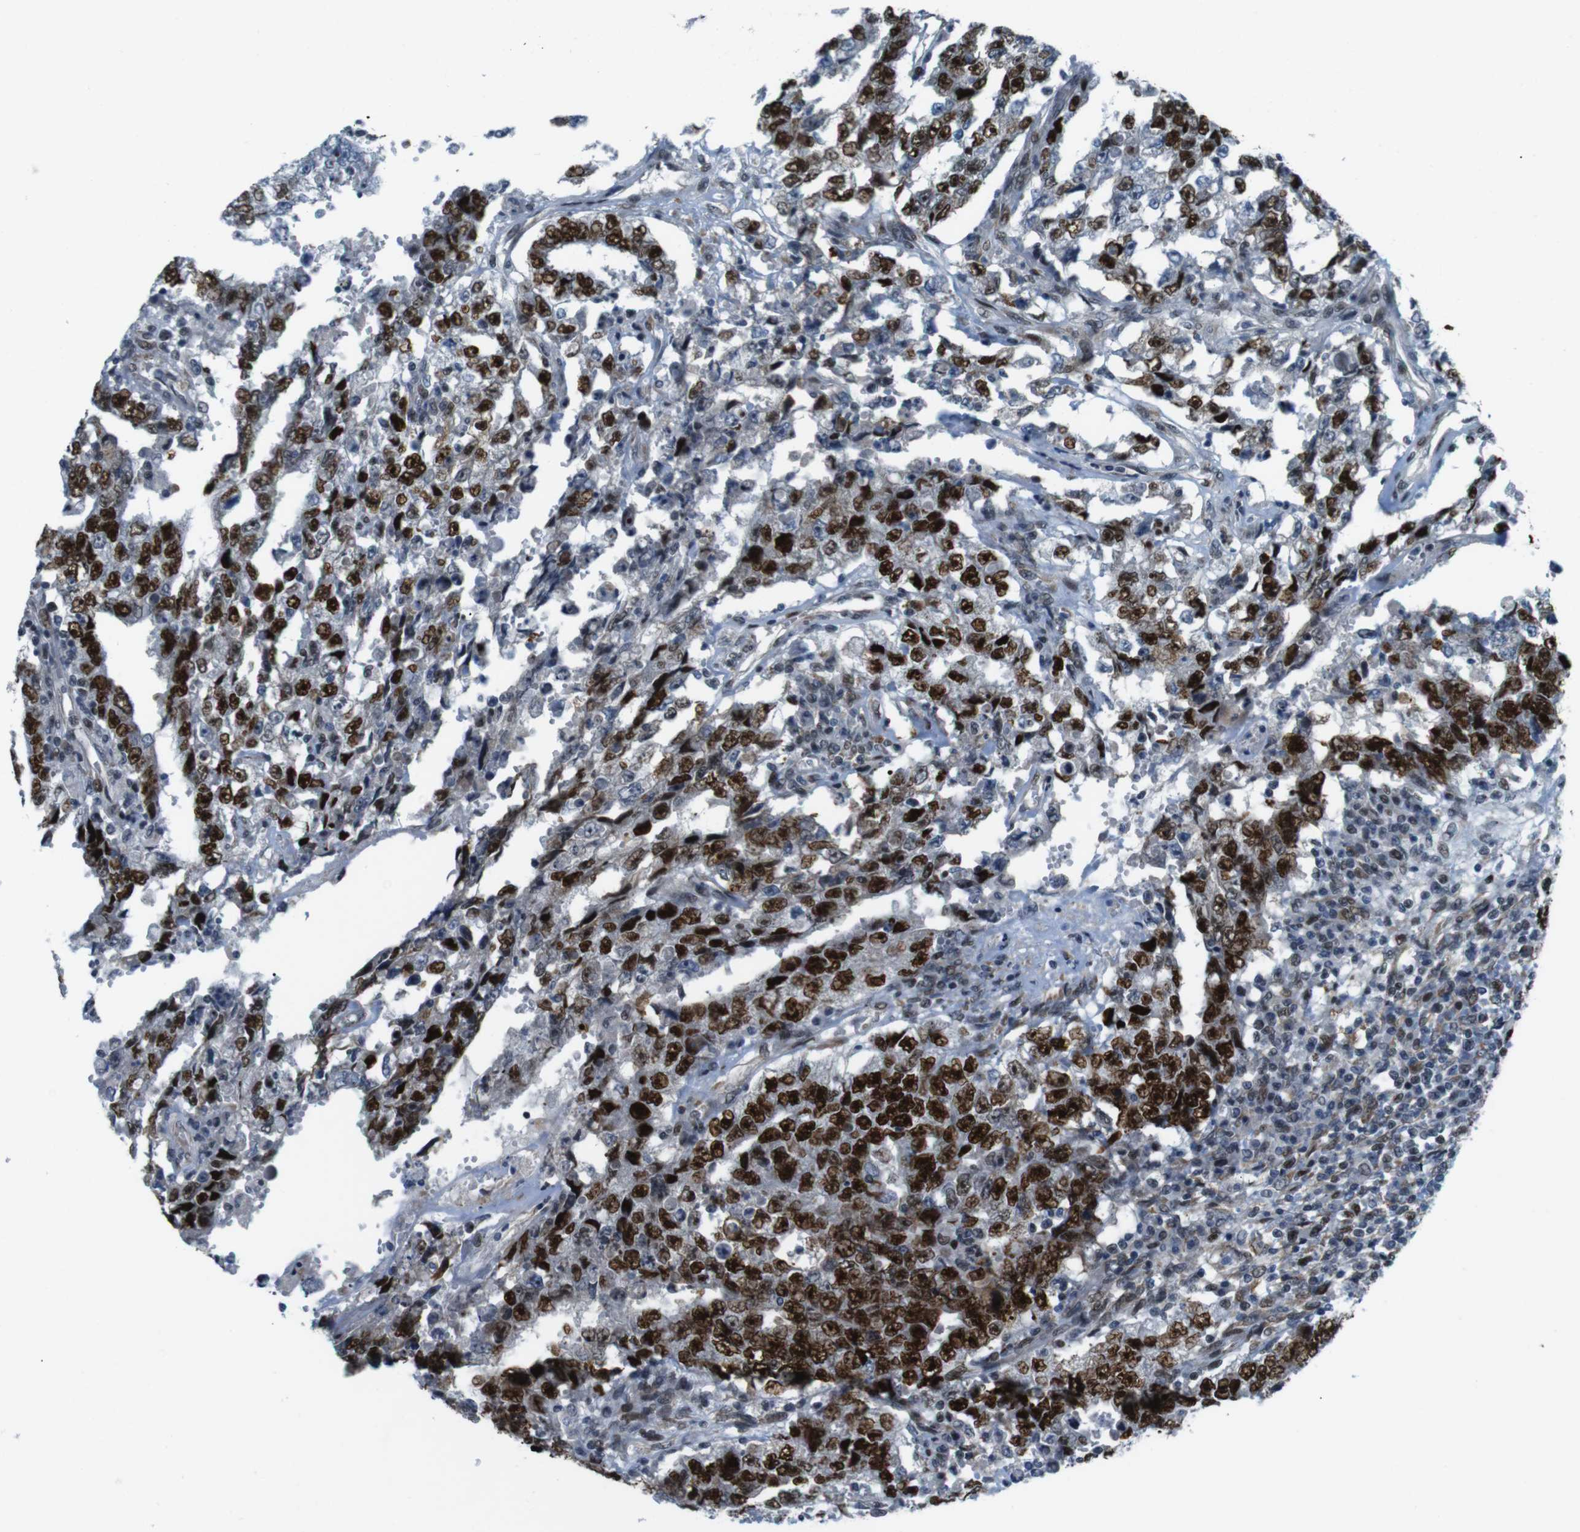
{"staining": {"intensity": "strong", "quantity": ">75%", "location": "nuclear"}, "tissue": "testis cancer", "cell_type": "Tumor cells", "image_type": "cancer", "snomed": [{"axis": "morphology", "description": "Carcinoma, Embryonal, NOS"}, {"axis": "topography", "description": "Testis"}], "caption": "Immunohistochemical staining of testis cancer (embryonal carcinoma) displays strong nuclear protein expression in approximately >75% of tumor cells.", "gene": "SMCO2", "patient": {"sex": "male", "age": 26}}